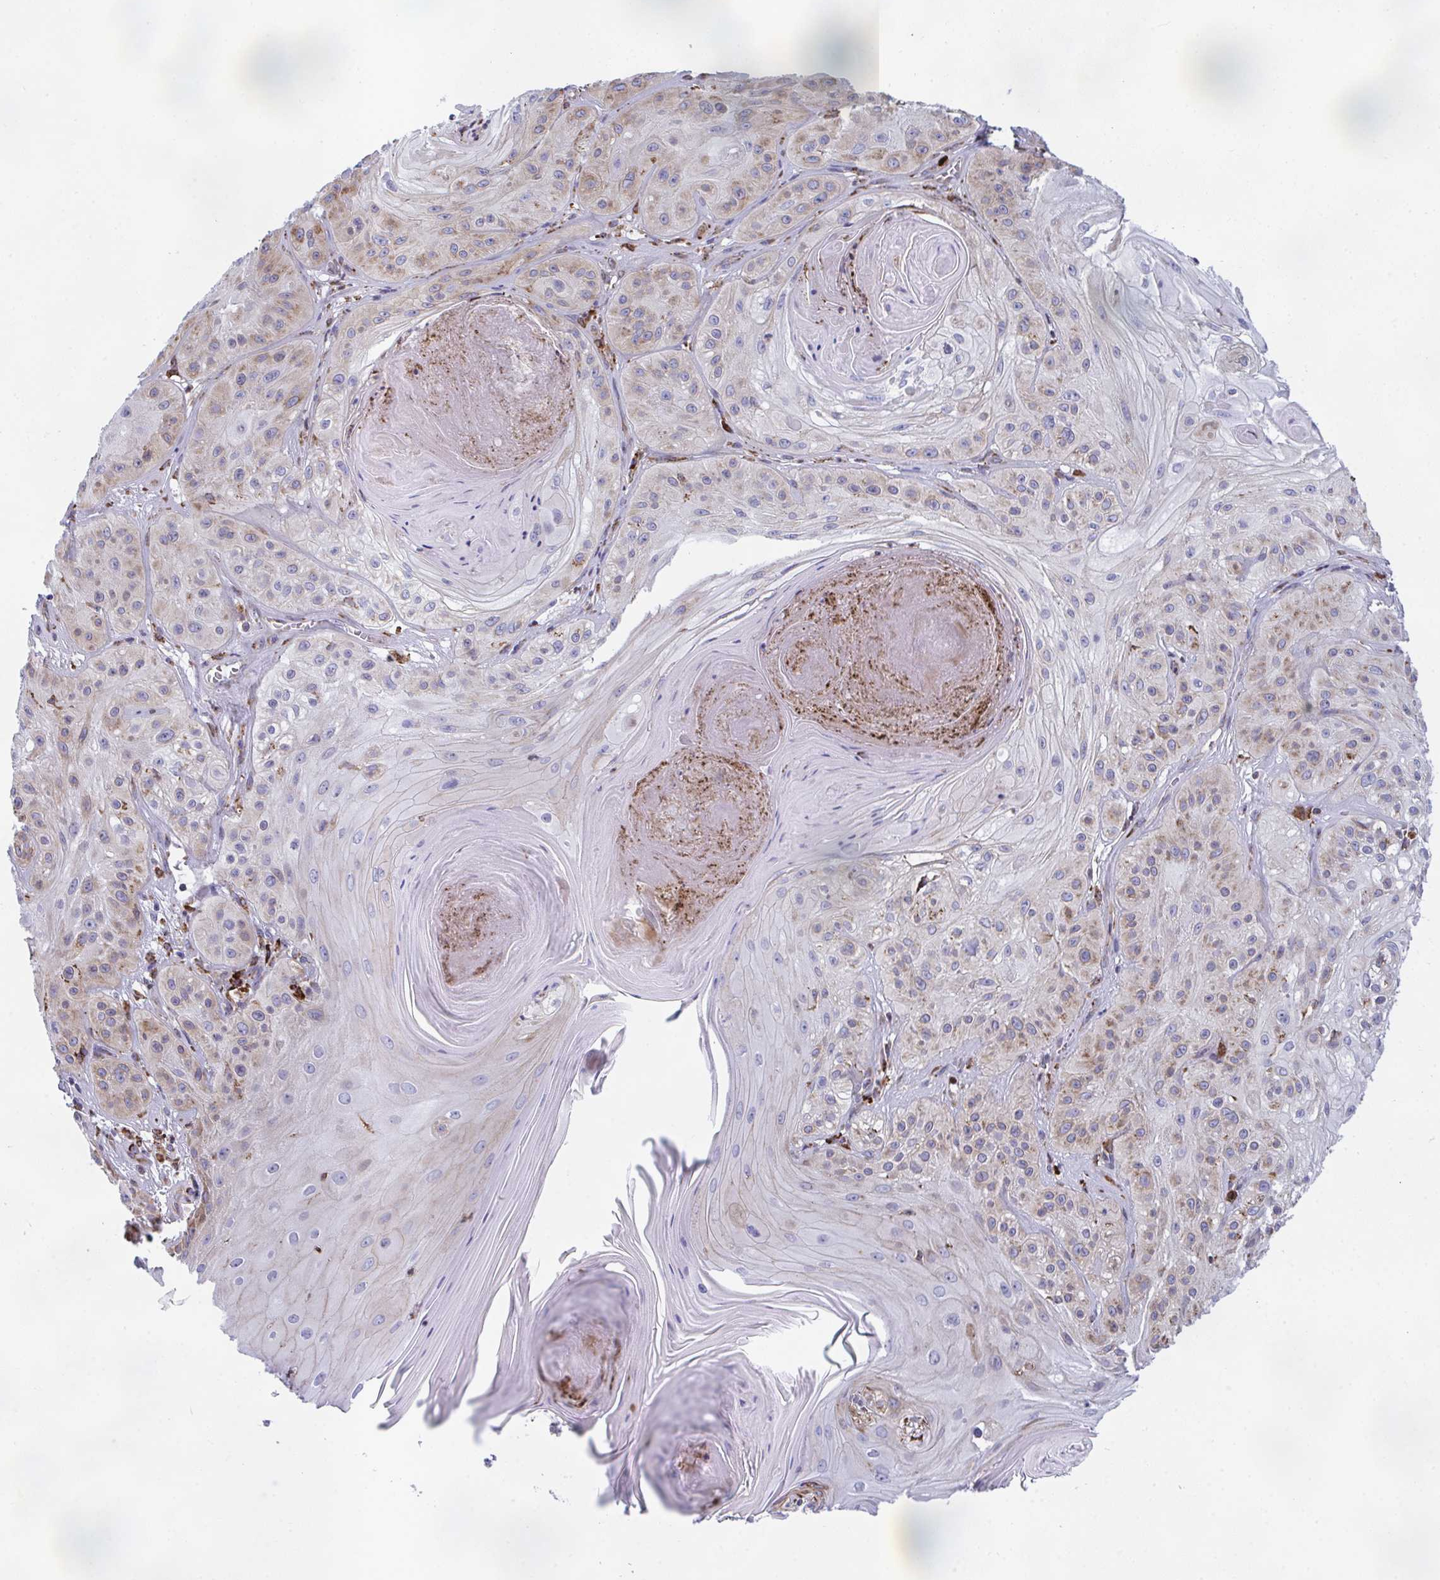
{"staining": {"intensity": "weak", "quantity": "25%-75%", "location": "cytoplasmic/membranous"}, "tissue": "skin cancer", "cell_type": "Tumor cells", "image_type": "cancer", "snomed": [{"axis": "morphology", "description": "Squamous cell carcinoma, NOS"}, {"axis": "topography", "description": "Skin"}], "caption": "Protein expression by immunohistochemistry demonstrates weak cytoplasmic/membranous positivity in approximately 25%-75% of tumor cells in squamous cell carcinoma (skin).", "gene": "PEAK3", "patient": {"sex": "male", "age": 85}}